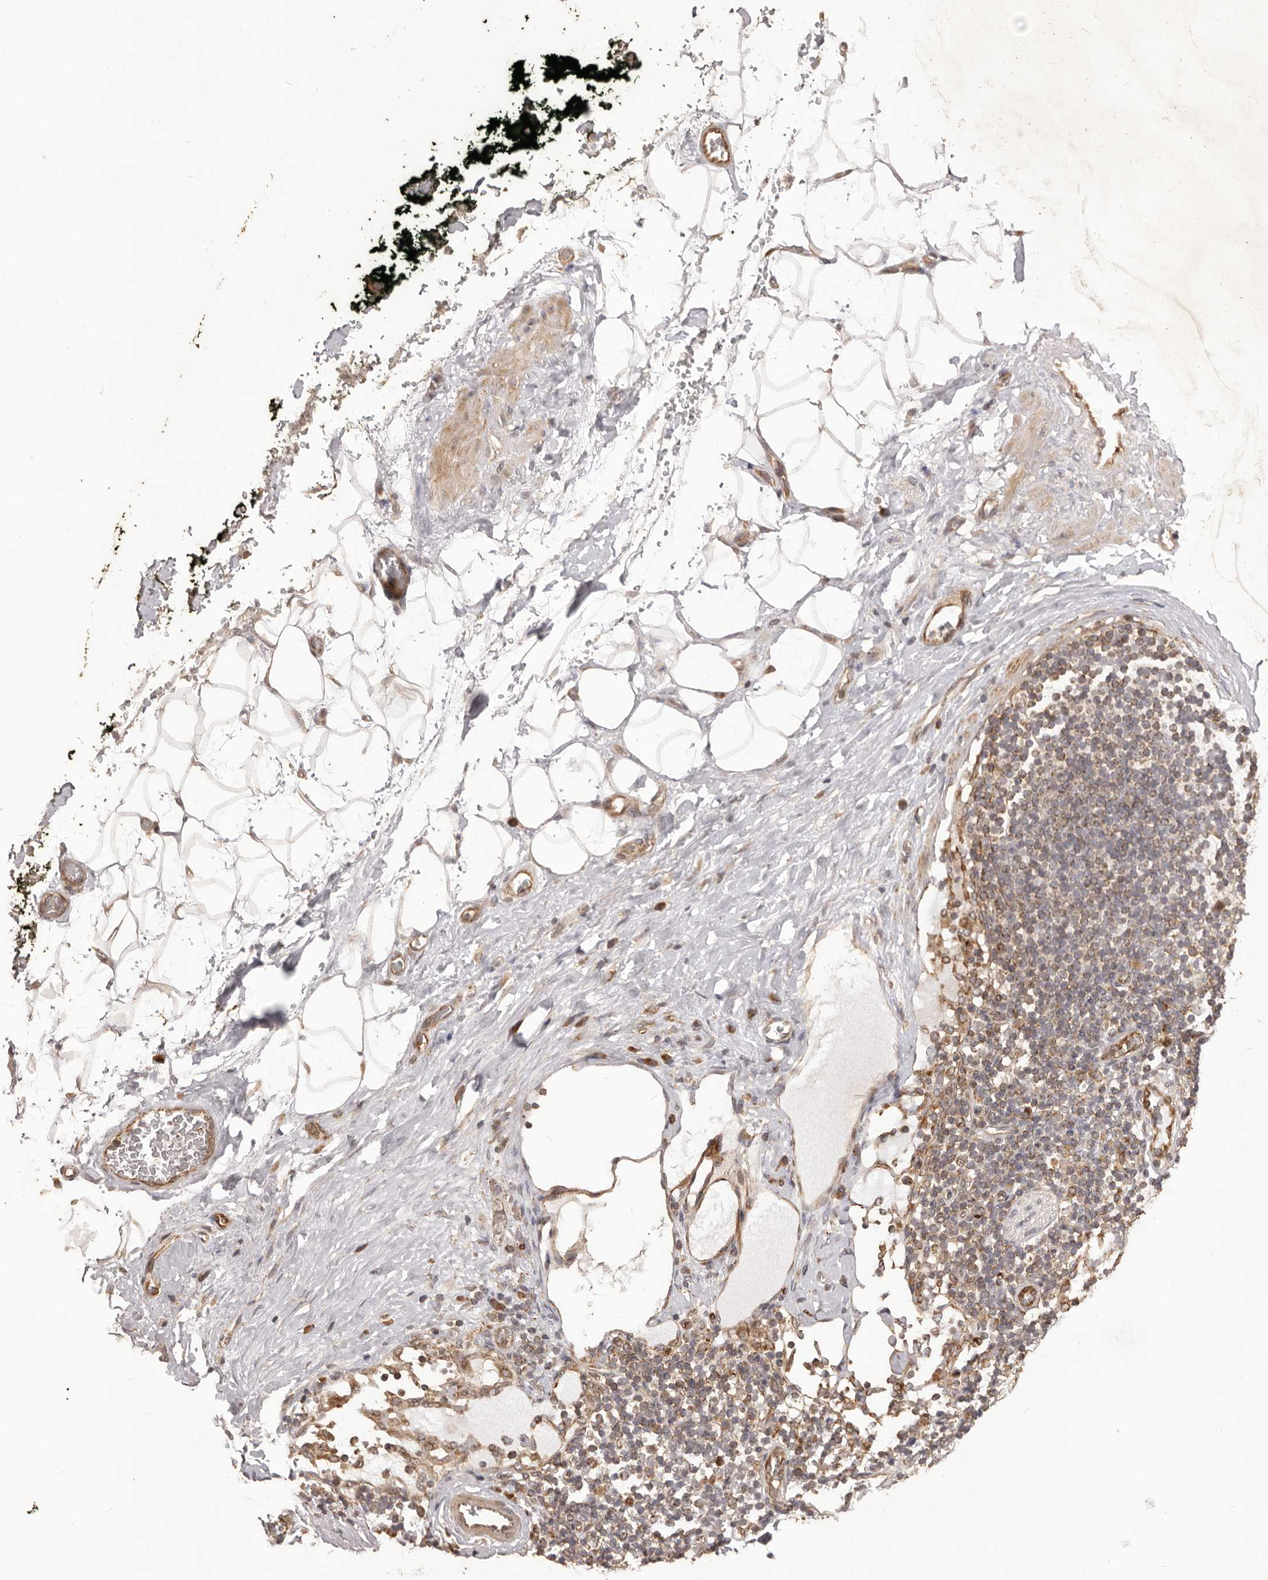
{"staining": {"intensity": "moderate", "quantity": ">75%", "location": "cytoplasmic/membranous"}, "tissue": "adipose tissue", "cell_type": "Adipocytes", "image_type": "normal", "snomed": [{"axis": "morphology", "description": "Normal tissue, NOS"}, {"axis": "morphology", "description": "Adenocarcinoma, NOS"}, {"axis": "topography", "description": "Pancreas"}, {"axis": "topography", "description": "Peripheral nerve tissue"}], "caption": "Unremarkable adipose tissue exhibits moderate cytoplasmic/membranous positivity in approximately >75% of adipocytes, visualized by immunohistochemistry. The protein is shown in brown color, while the nuclei are stained blue.", "gene": "QRSL1", "patient": {"sex": "male", "age": 59}}